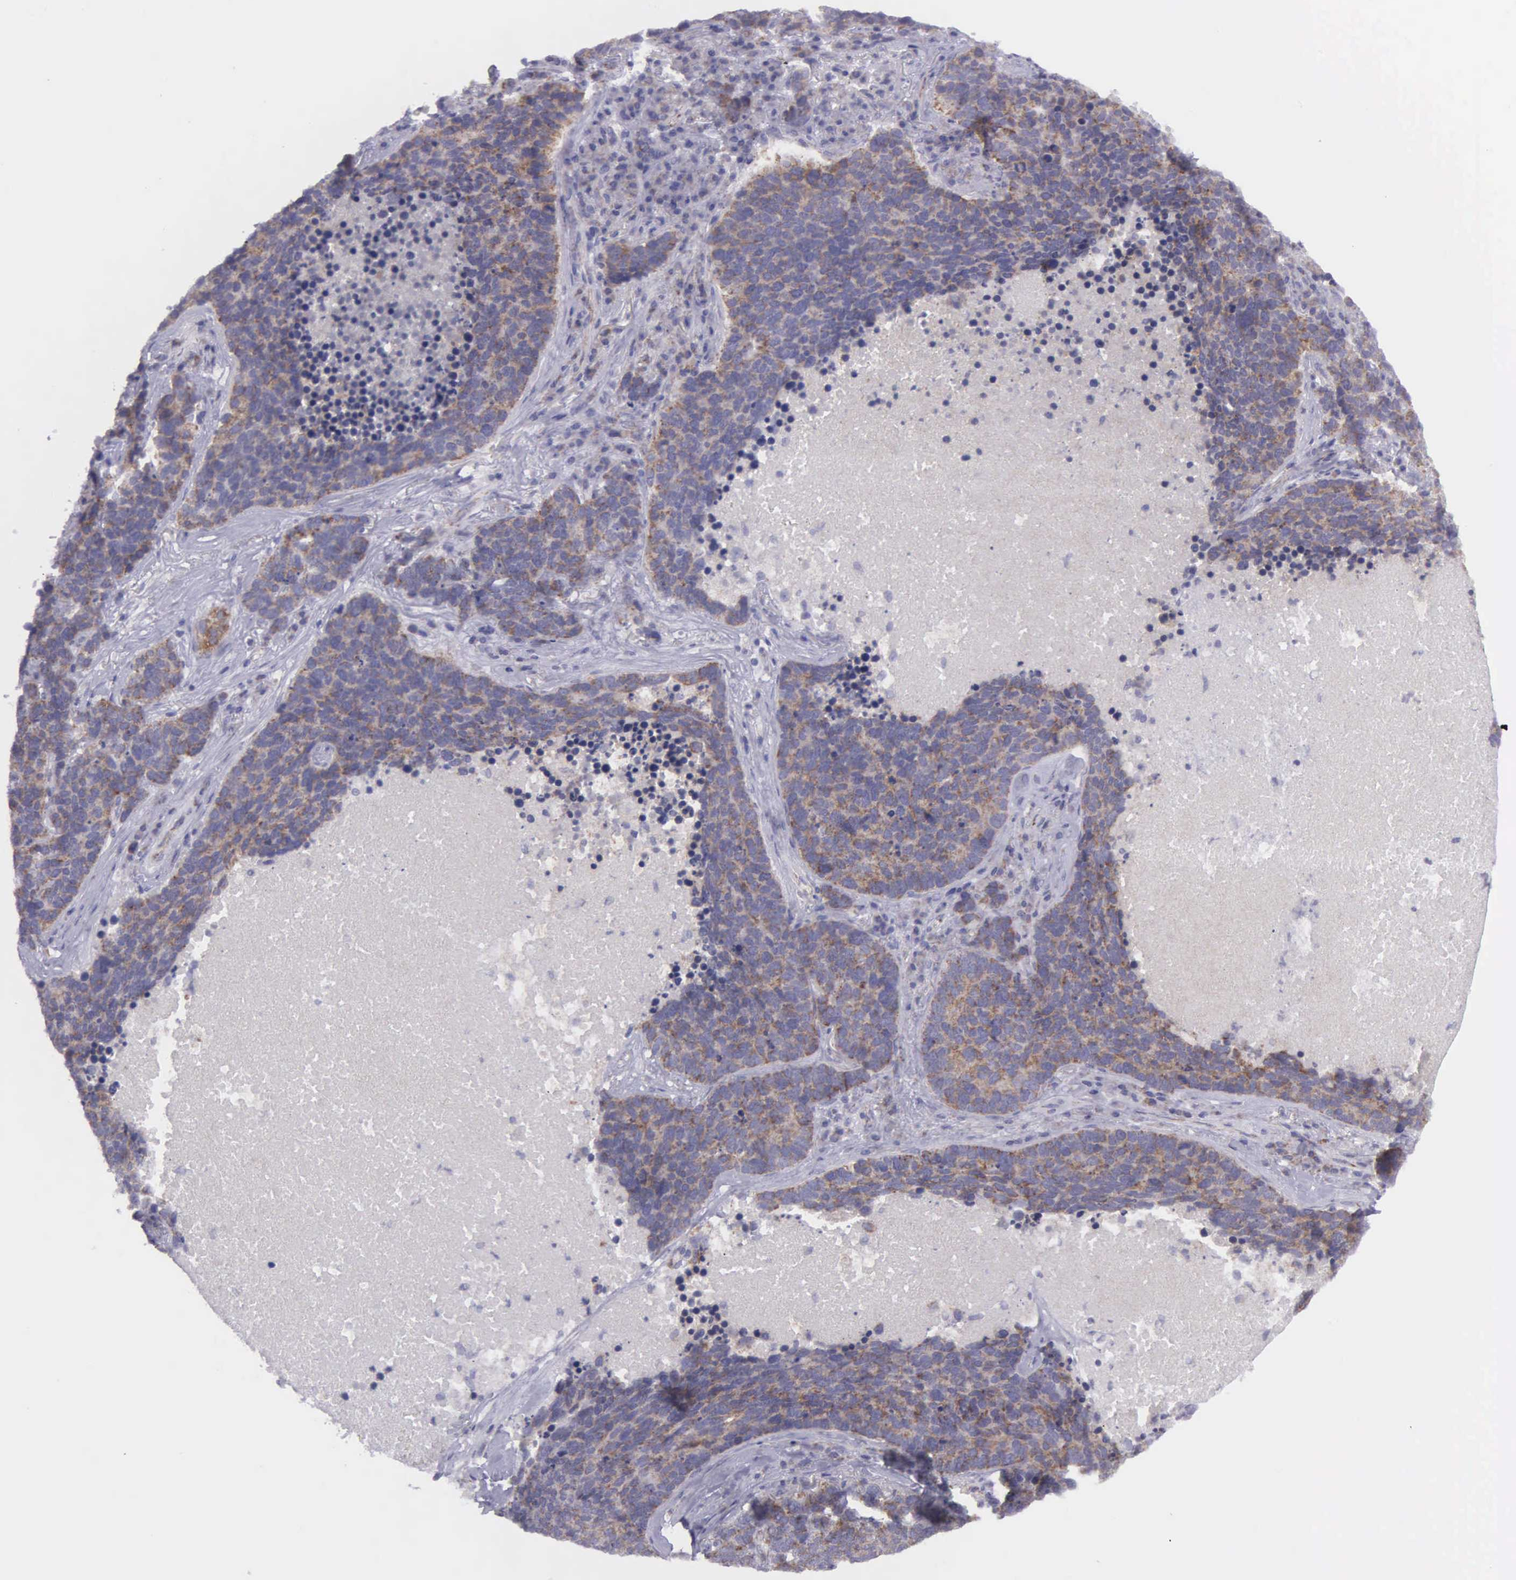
{"staining": {"intensity": "moderate", "quantity": ">75%", "location": "cytoplasmic/membranous"}, "tissue": "lung cancer", "cell_type": "Tumor cells", "image_type": "cancer", "snomed": [{"axis": "morphology", "description": "Neoplasm, malignant, NOS"}, {"axis": "topography", "description": "Lung"}], "caption": "Protein analysis of lung cancer tissue shows moderate cytoplasmic/membranous positivity in approximately >75% of tumor cells. (Brightfield microscopy of DAB IHC at high magnification).", "gene": "SYNJ2BP", "patient": {"sex": "female", "age": 75}}